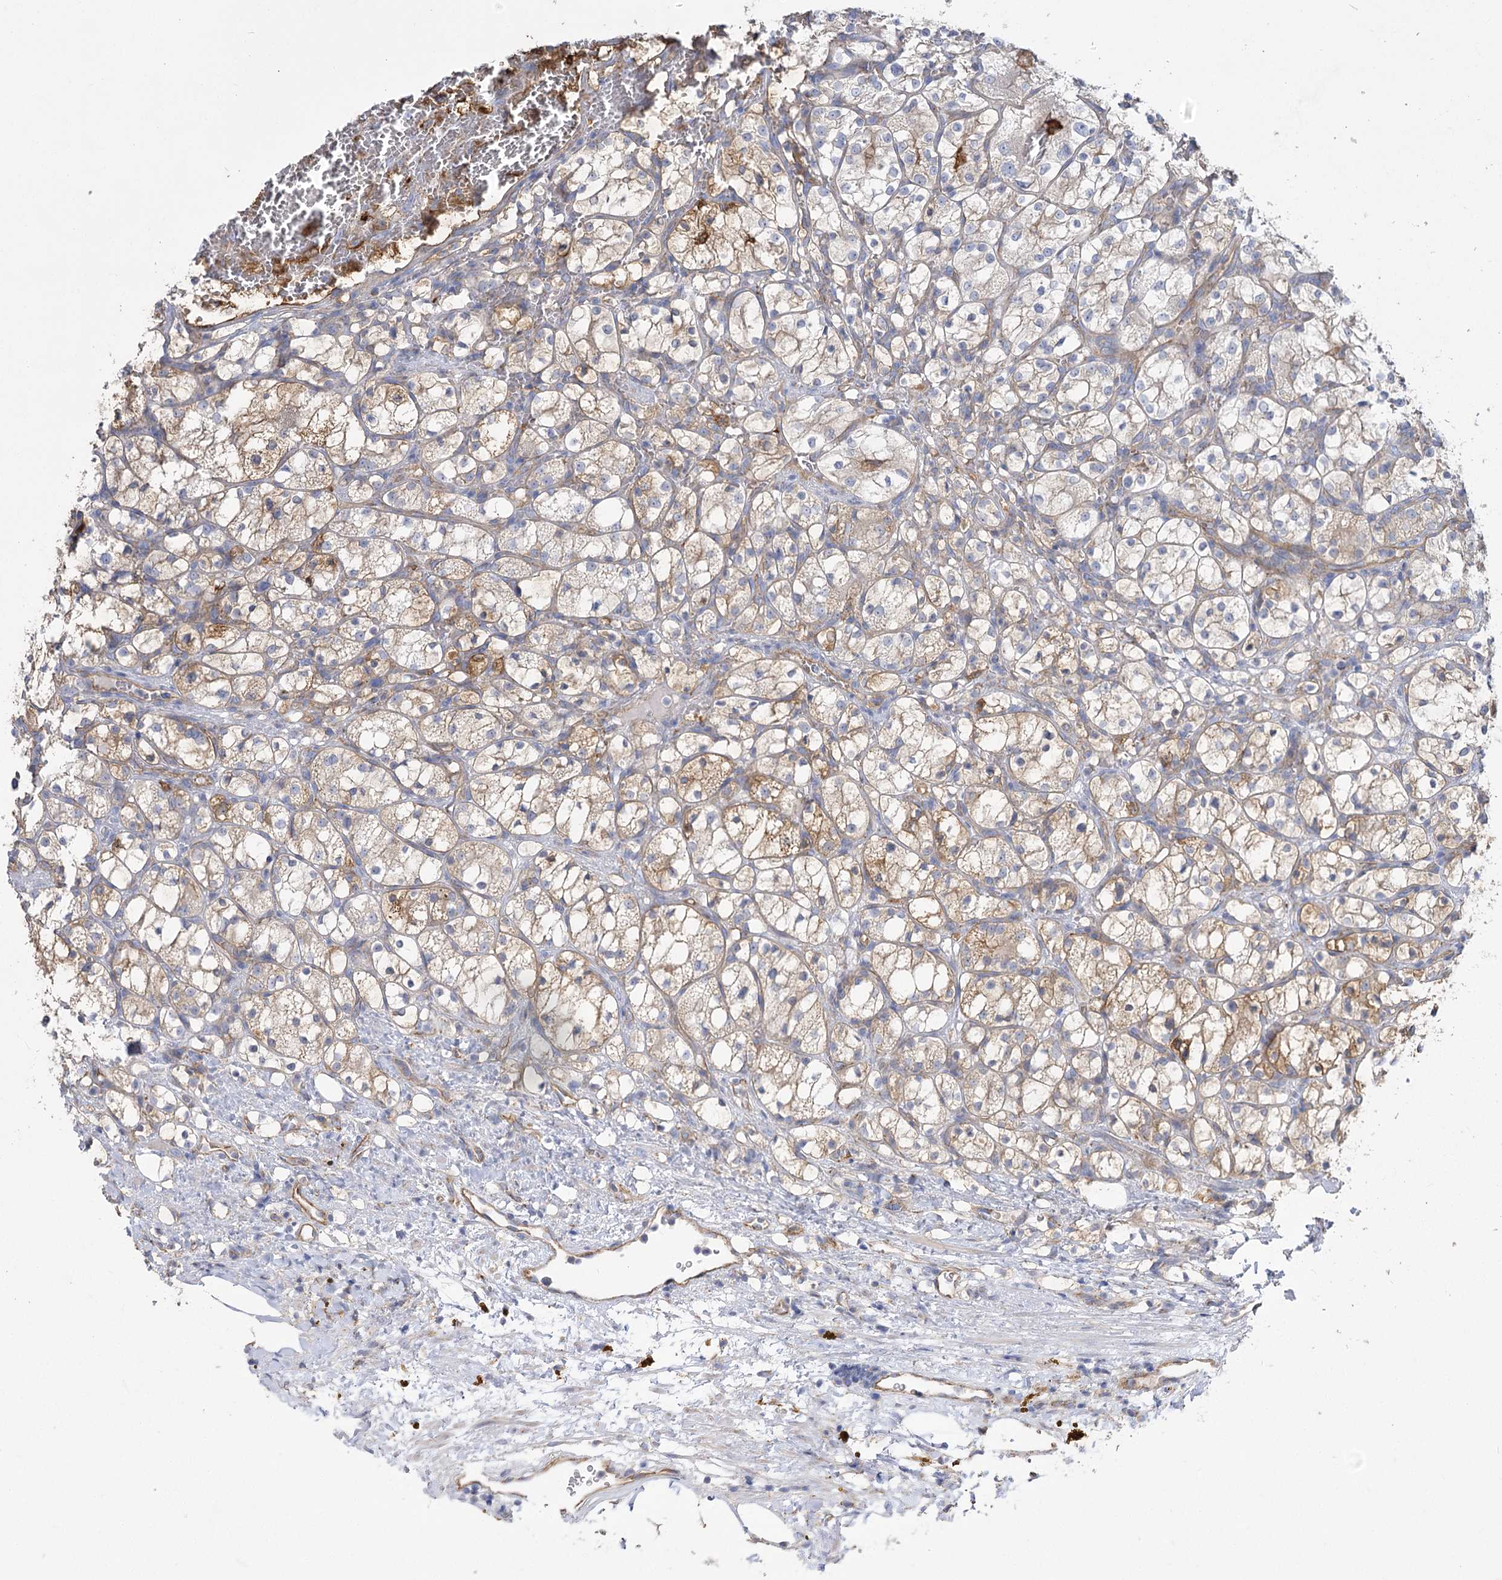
{"staining": {"intensity": "weak", "quantity": ">75%", "location": "cytoplasmic/membranous"}, "tissue": "renal cancer", "cell_type": "Tumor cells", "image_type": "cancer", "snomed": [{"axis": "morphology", "description": "Adenocarcinoma, NOS"}, {"axis": "topography", "description": "Kidney"}], "caption": "Adenocarcinoma (renal) stained for a protein (brown) exhibits weak cytoplasmic/membranous positive staining in approximately >75% of tumor cells.", "gene": "RMDN2", "patient": {"sex": "female", "age": 69}}